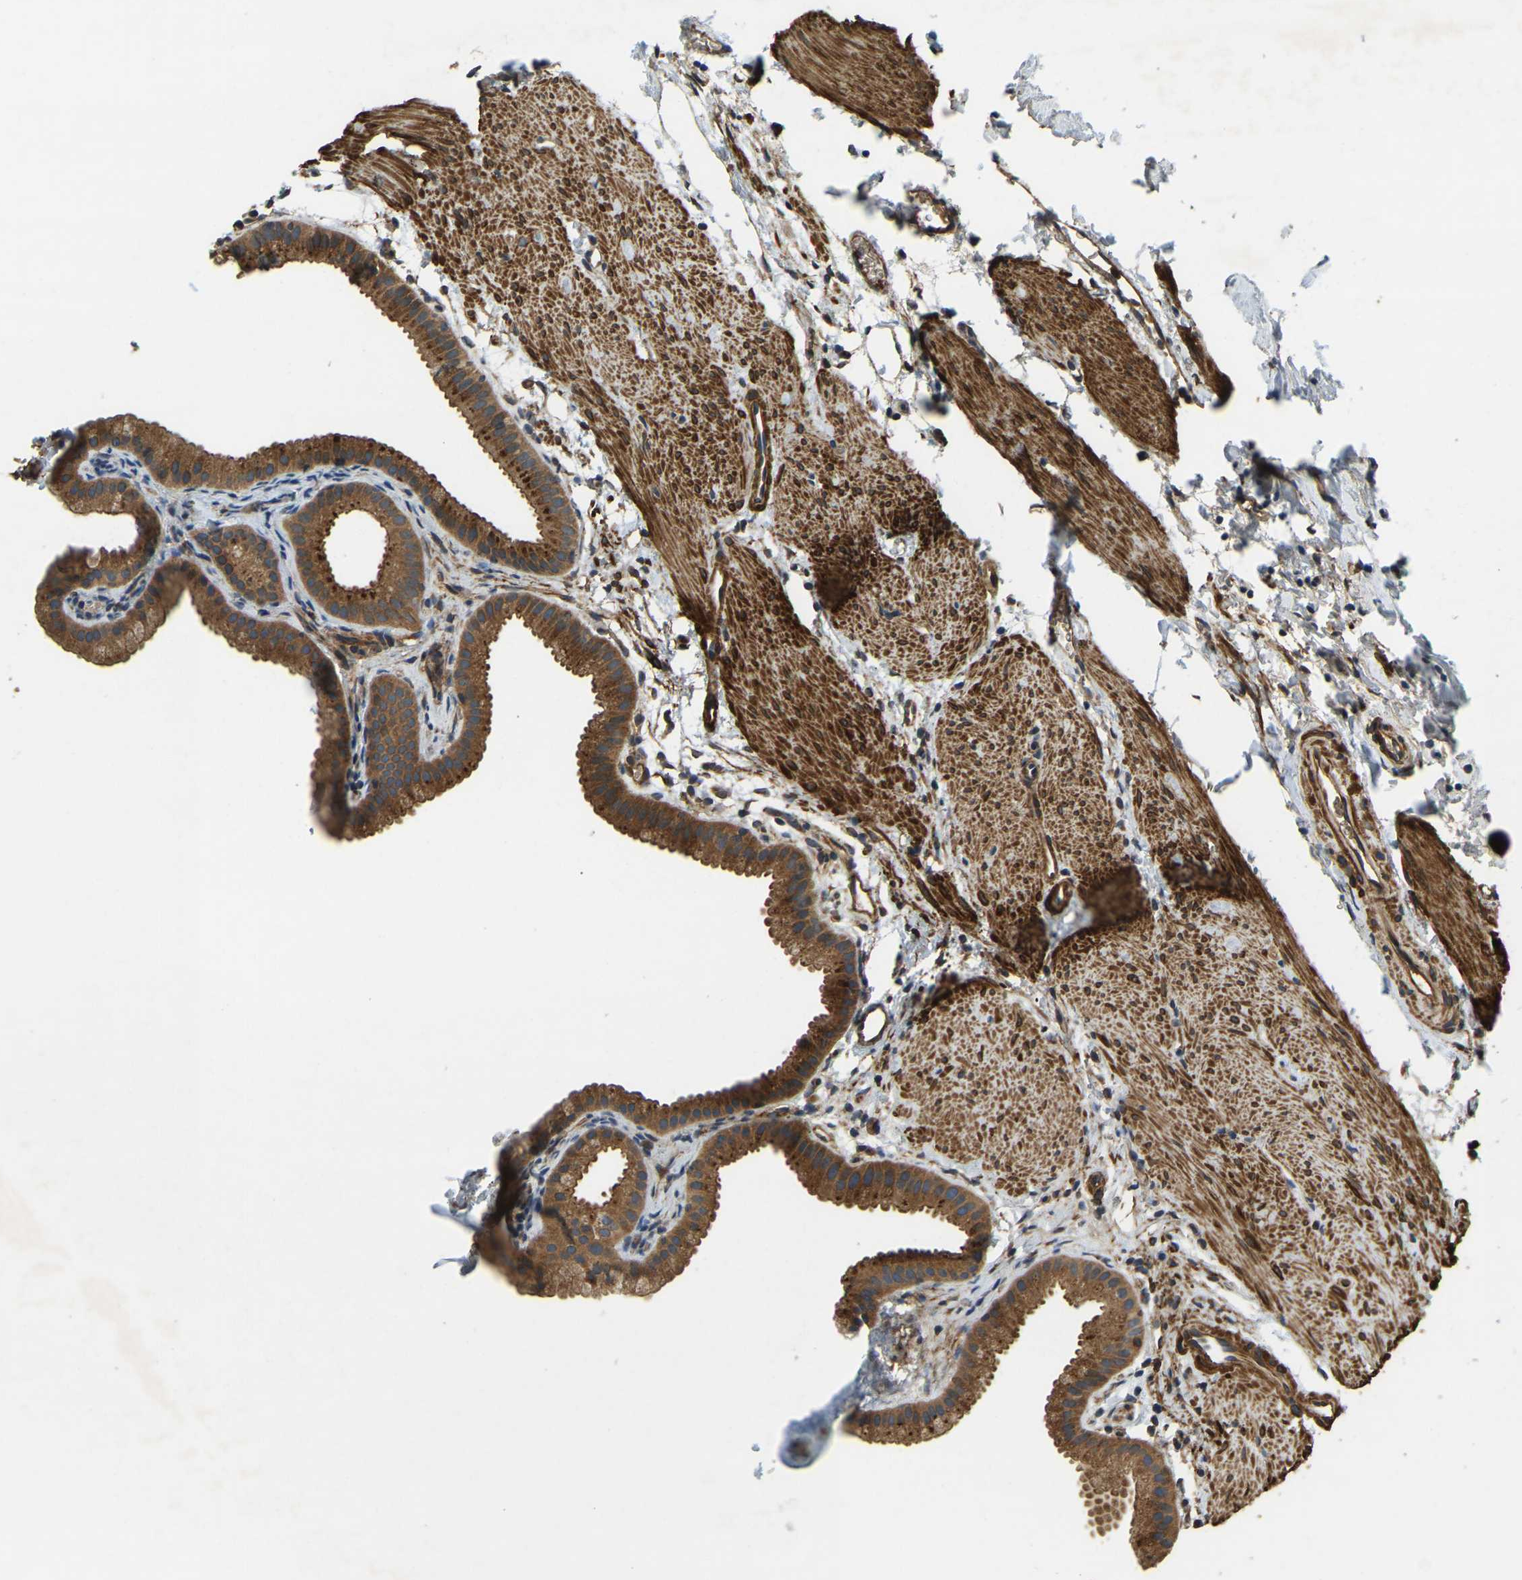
{"staining": {"intensity": "strong", "quantity": ">75%", "location": "cytoplasmic/membranous"}, "tissue": "gallbladder", "cell_type": "Glandular cells", "image_type": "normal", "snomed": [{"axis": "morphology", "description": "Normal tissue, NOS"}, {"axis": "topography", "description": "Gallbladder"}], "caption": "Human gallbladder stained with a brown dye demonstrates strong cytoplasmic/membranous positive expression in about >75% of glandular cells.", "gene": "ERGIC1", "patient": {"sex": "female", "age": 64}}